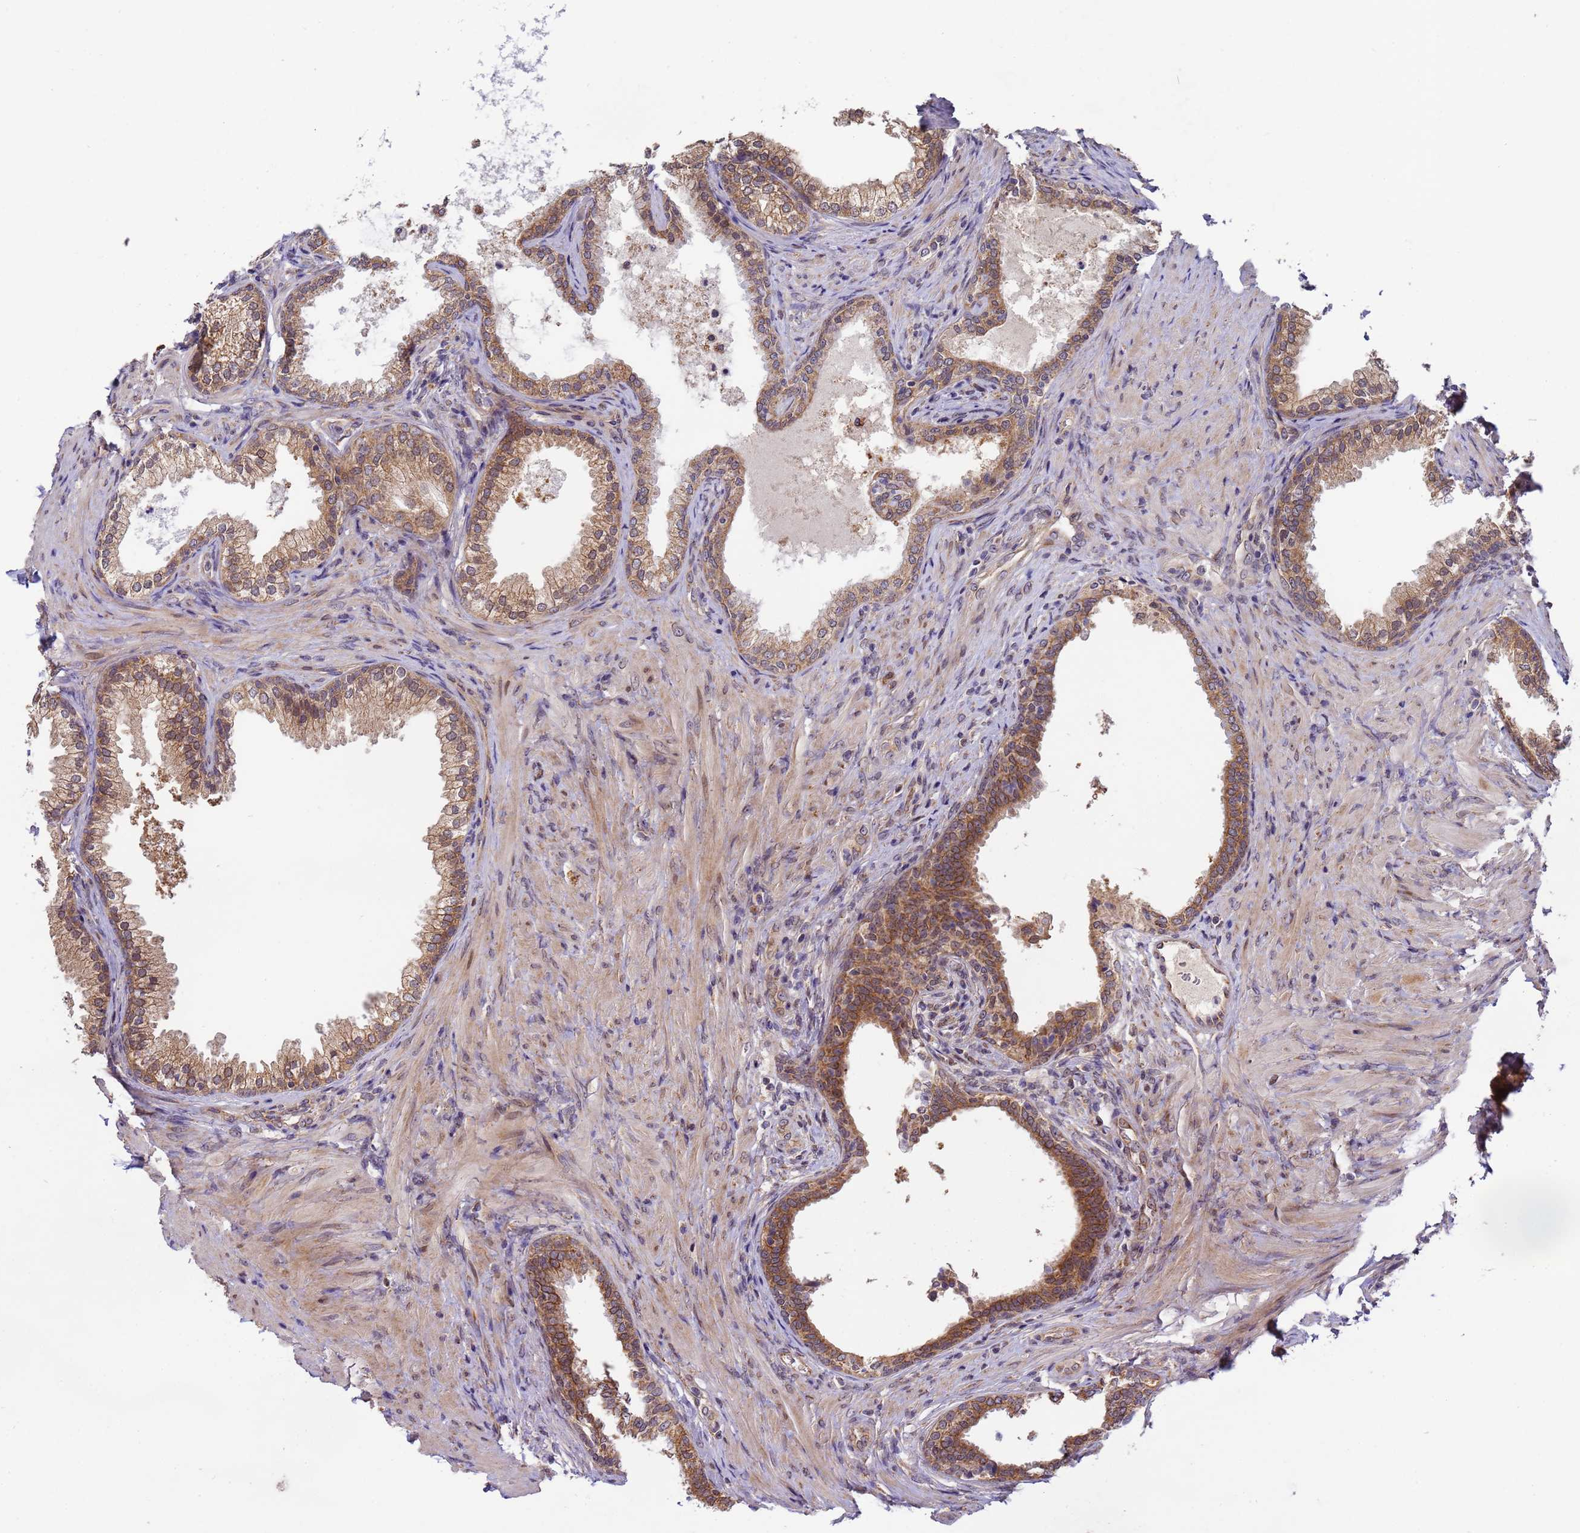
{"staining": {"intensity": "strong", "quantity": ">75%", "location": "cytoplasmic/membranous"}, "tissue": "prostate", "cell_type": "Glandular cells", "image_type": "normal", "snomed": [{"axis": "morphology", "description": "Normal tissue, NOS"}, {"axis": "topography", "description": "Prostate"}], "caption": "Glandular cells exhibit high levels of strong cytoplasmic/membranous staining in about >75% of cells in benign prostate.", "gene": "RAPGEF3", "patient": {"sex": "male", "age": 76}}